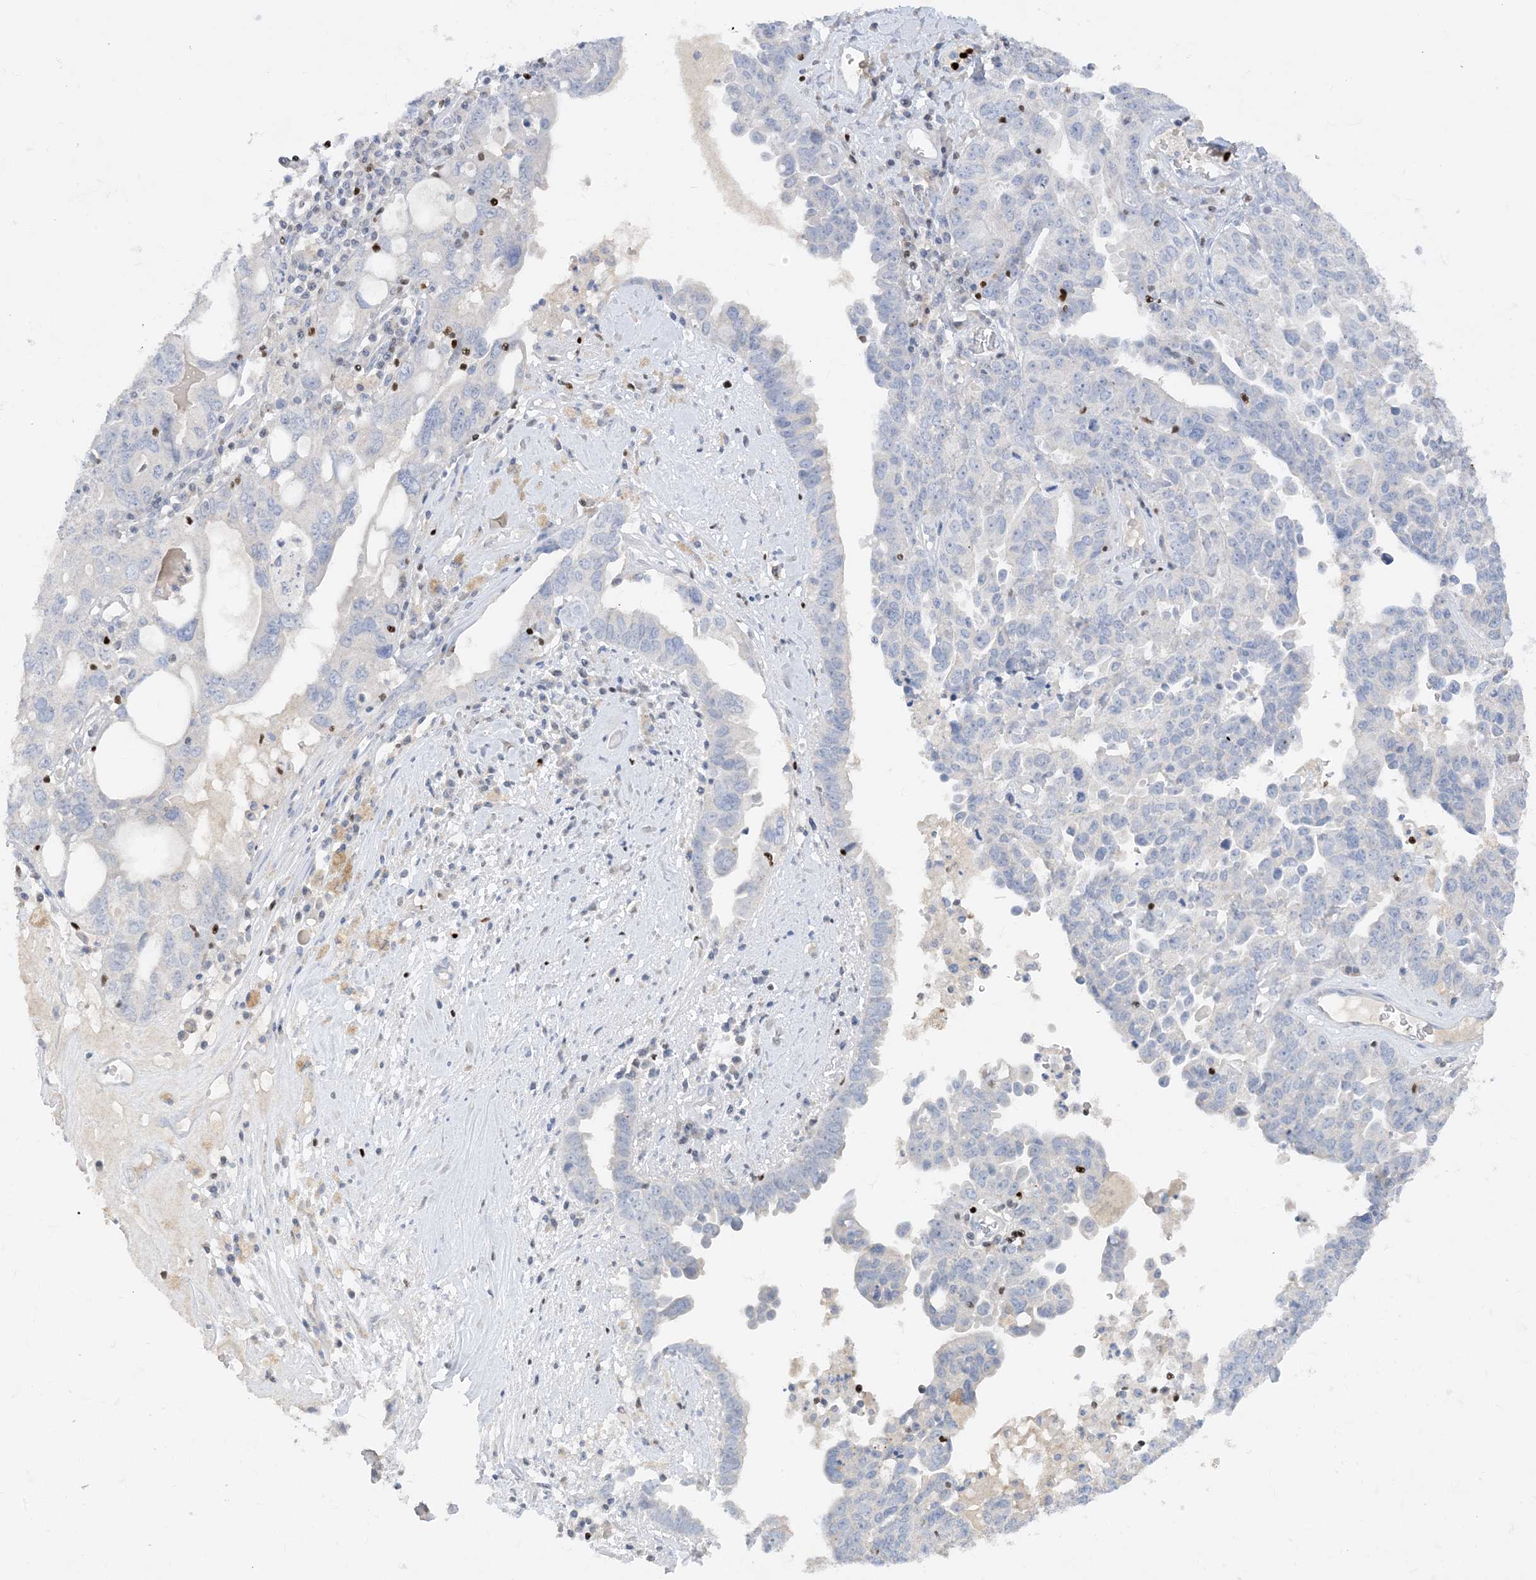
{"staining": {"intensity": "negative", "quantity": "none", "location": "none"}, "tissue": "ovarian cancer", "cell_type": "Tumor cells", "image_type": "cancer", "snomed": [{"axis": "morphology", "description": "Carcinoma, endometroid"}, {"axis": "topography", "description": "Ovary"}], "caption": "Image shows no significant protein positivity in tumor cells of ovarian cancer (endometroid carcinoma).", "gene": "TBX21", "patient": {"sex": "female", "age": 62}}